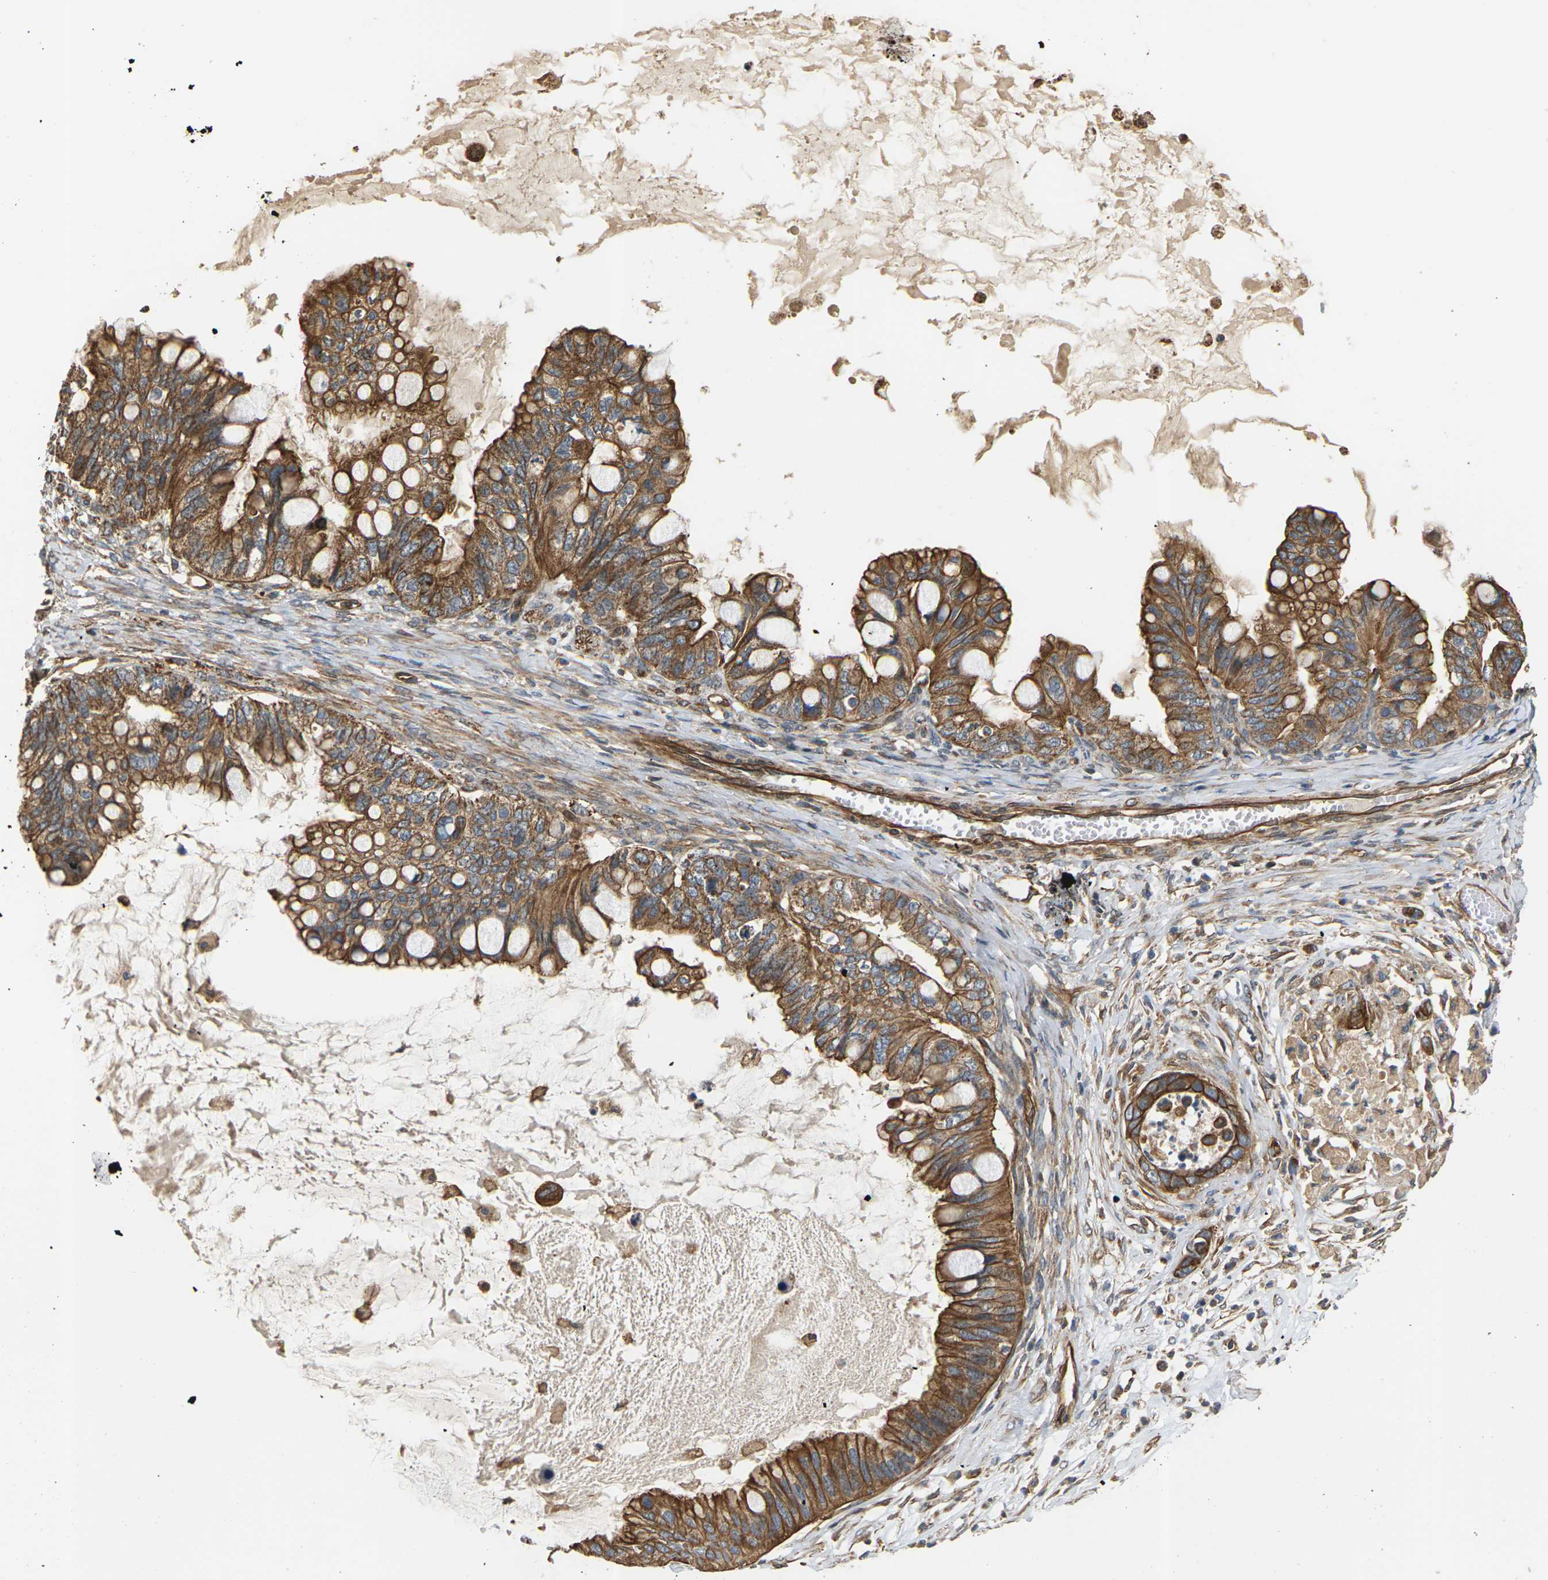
{"staining": {"intensity": "moderate", "quantity": ">75%", "location": "cytoplasmic/membranous"}, "tissue": "ovarian cancer", "cell_type": "Tumor cells", "image_type": "cancer", "snomed": [{"axis": "morphology", "description": "Cystadenocarcinoma, mucinous, NOS"}, {"axis": "topography", "description": "Ovary"}], "caption": "A photomicrograph of ovarian cancer (mucinous cystadenocarcinoma) stained for a protein demonstrates moderate cytoplasmic/membranous brown staining in tumor cells.", "gene": "PCDHB4", "patient": {"sex": "female", "age": 80}}